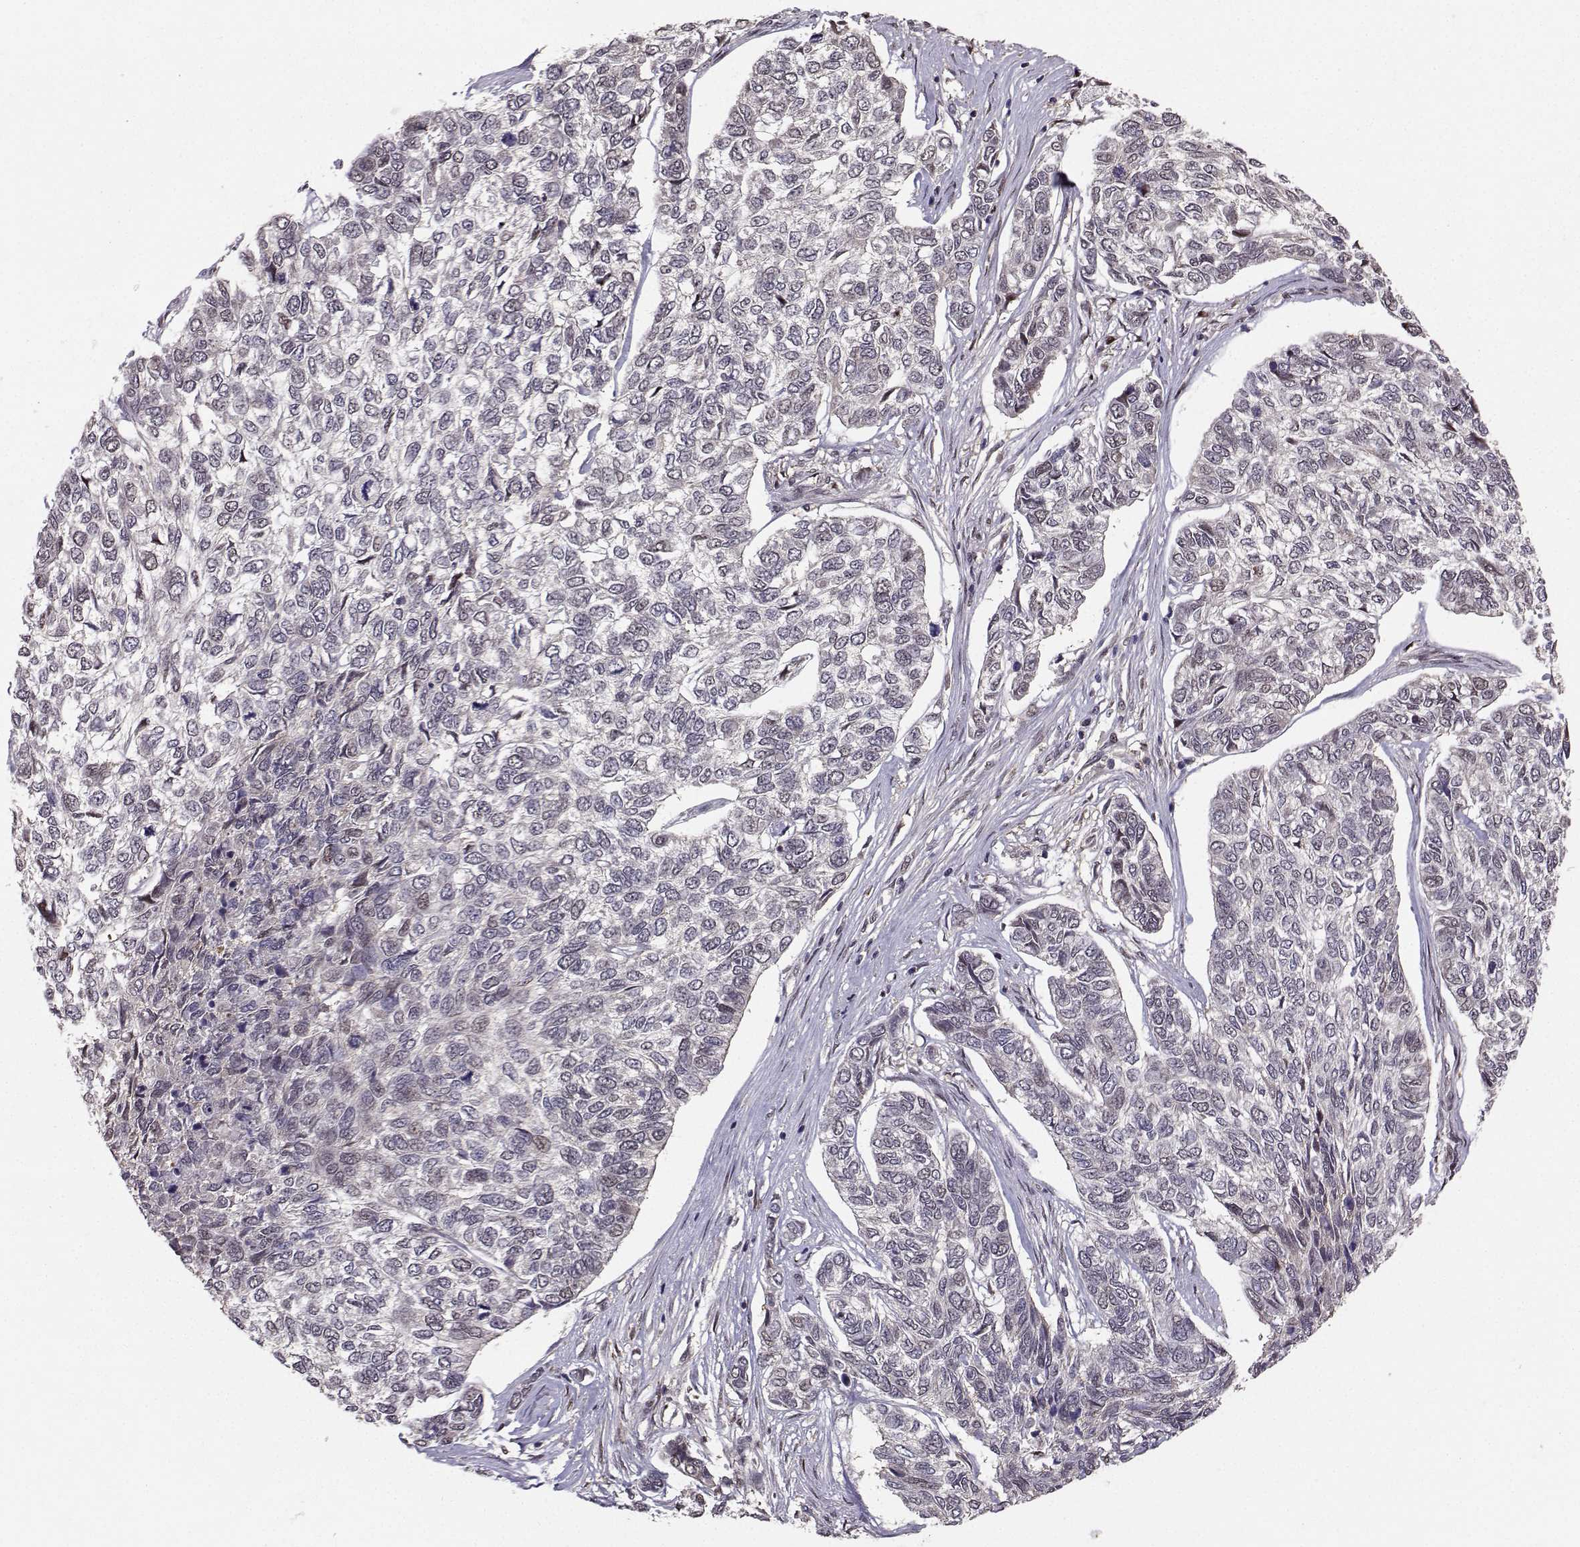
{"staining": {"intensity": "negative", "quantity": "none", "location": "none"}, "tissue": "skin cancer", "cell_type": "Tumor cells", "image_type": "cancer", "snomed": [{"axis": "morphology", "description": "Basal cell carcinoma"}, {"axis": "topography", "description": "Skin"}], "caption": "Human skin cancer stained for a protein using IHC exhibits no positivity in tumor cells.", "gene": "PKP2", "patient": {"sex": "female", "age": 65}}